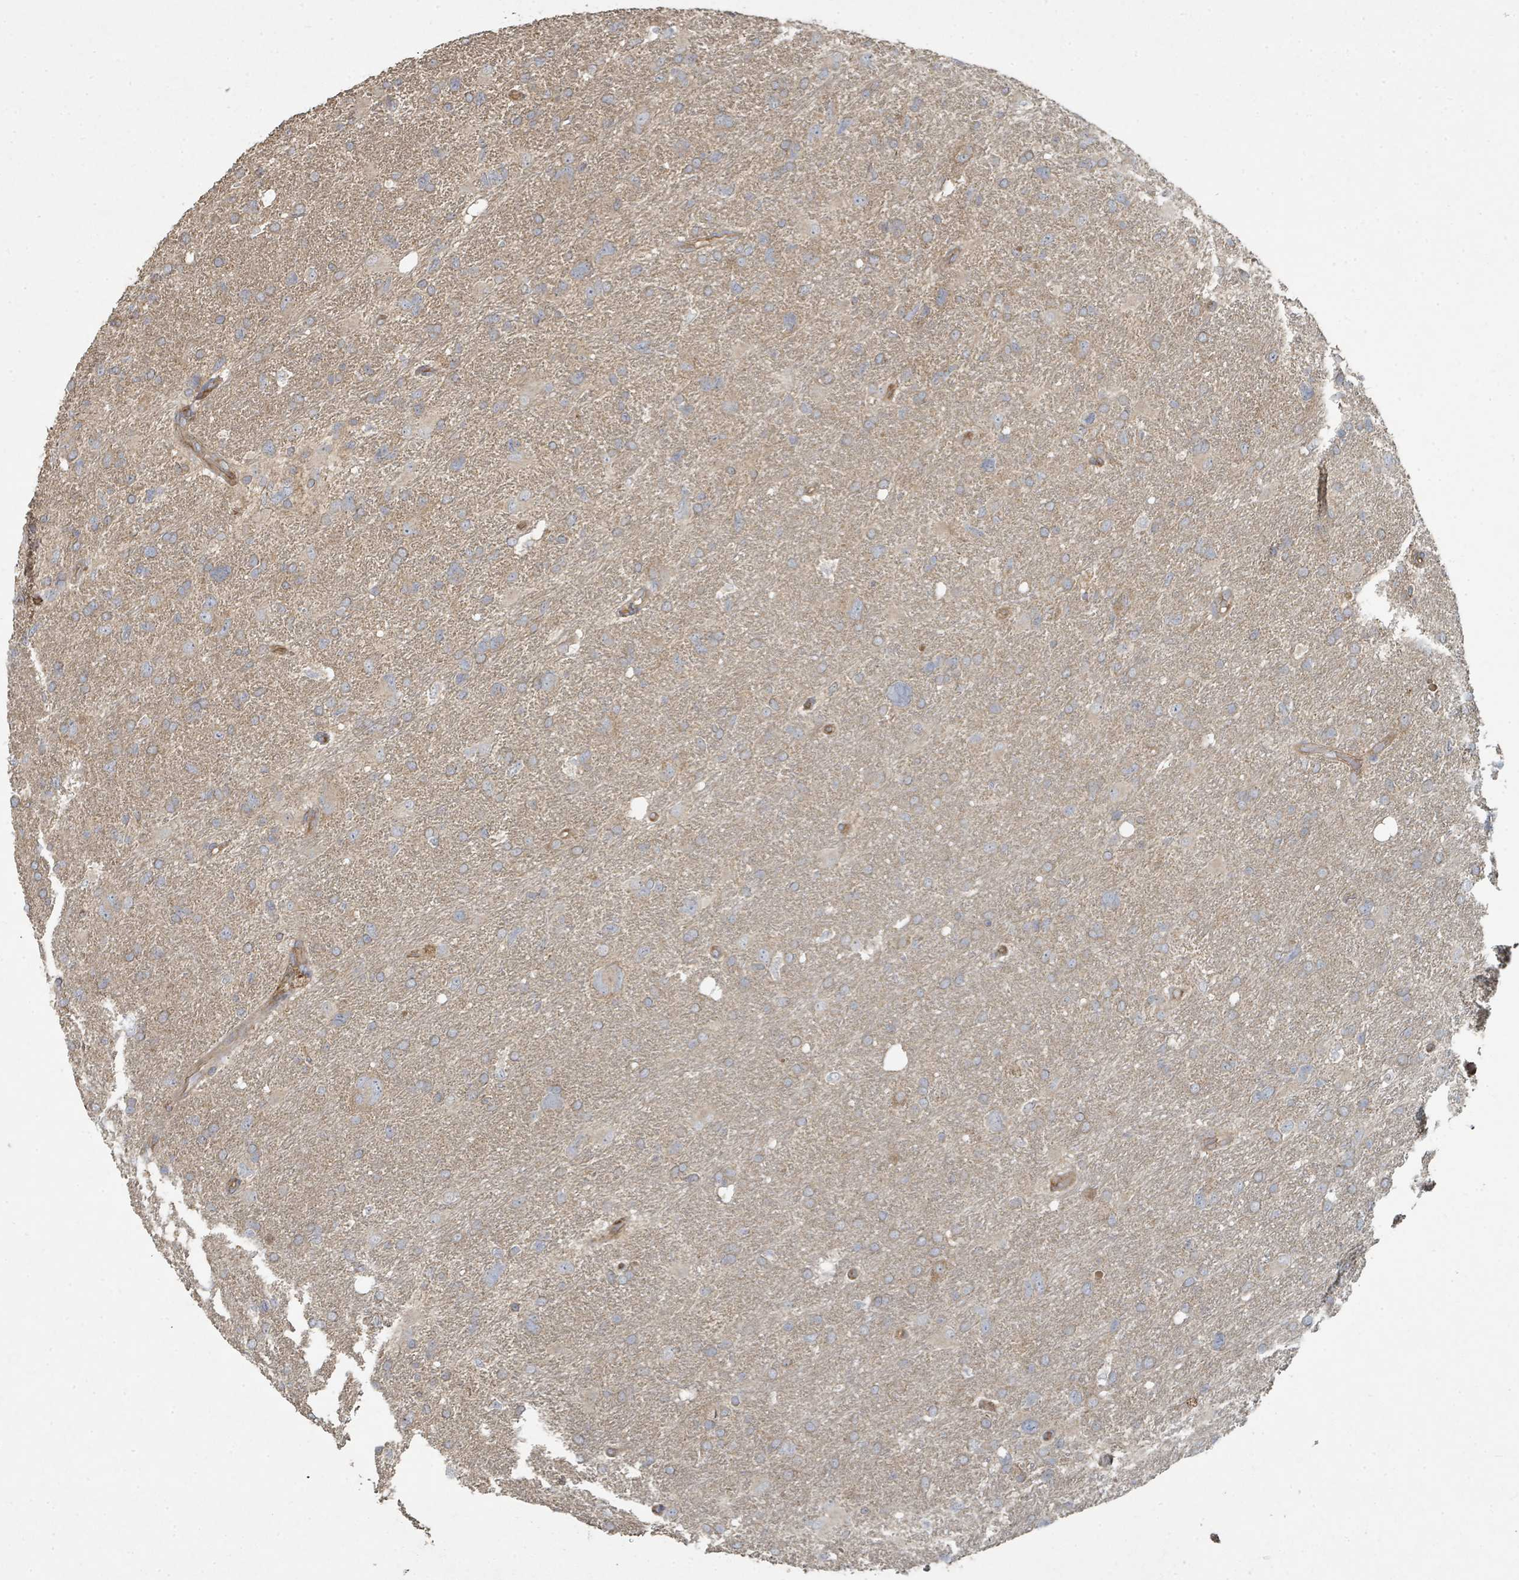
{"staining": {"intensity": "weak", "quantity": "25%-75%", "location": "cytoplasmic/membranous"}, "tissue": "glioma", "cell_type": "Tumor cells", "image_type": "cancer", "snomed": [{"axis": "morphology", "description": "Glioma, malignant, High grade"}, {"axis": "topography", "description": "Brain"}], "caption": "Human malignant glioma (high-grade) stained with a brown dye displays weak cytoplasmic/membranous positive positivity in approximately 25%-75% of tumor cells.", "gene": "WDFY1", "patient": {"sex": "male", "age": 61}}